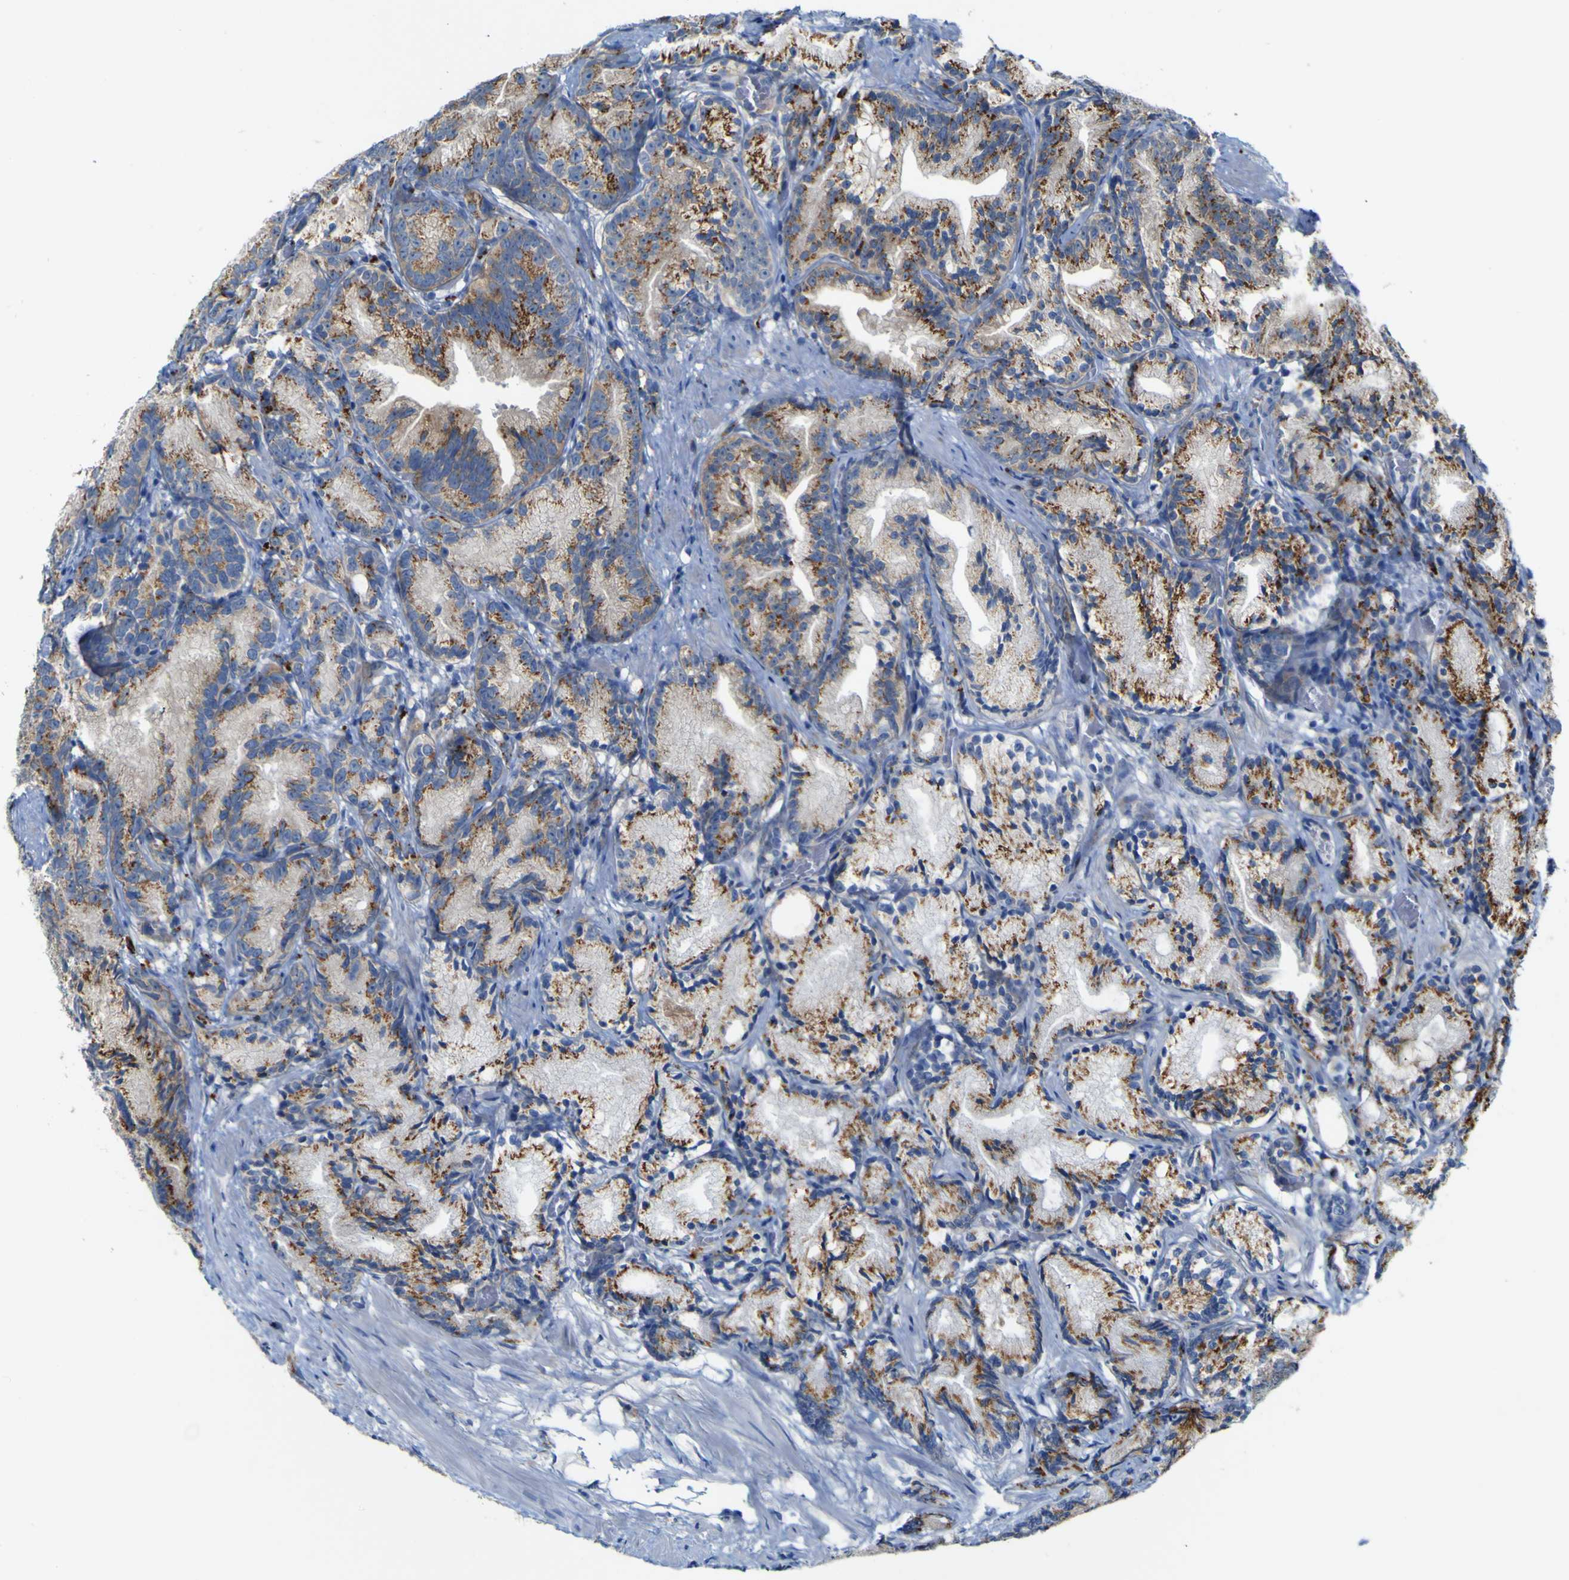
{"staining": {"intensity": "moderate", "quantity": ">75%", "location": "cytoplasmic/membranous"}, "tissue": "prostate cancer", "cell_type": "Tumor cells", "image_type": "cancer", "snomed": [{"axis": "morphology", "description": "Adenocarcinoma, Low grade"}, {"axis": "topography", "description": "Prostate"}], "caption": "The micrograph shows immunohistochemical staining of prostate adenocarcinoma (low-grade). There is moderate cytoplasmic/membranous staining is appreciated in about >75% of tumor cells.", "gene": "PTPRF", "patient": {"sex": "male", "age": 89}}